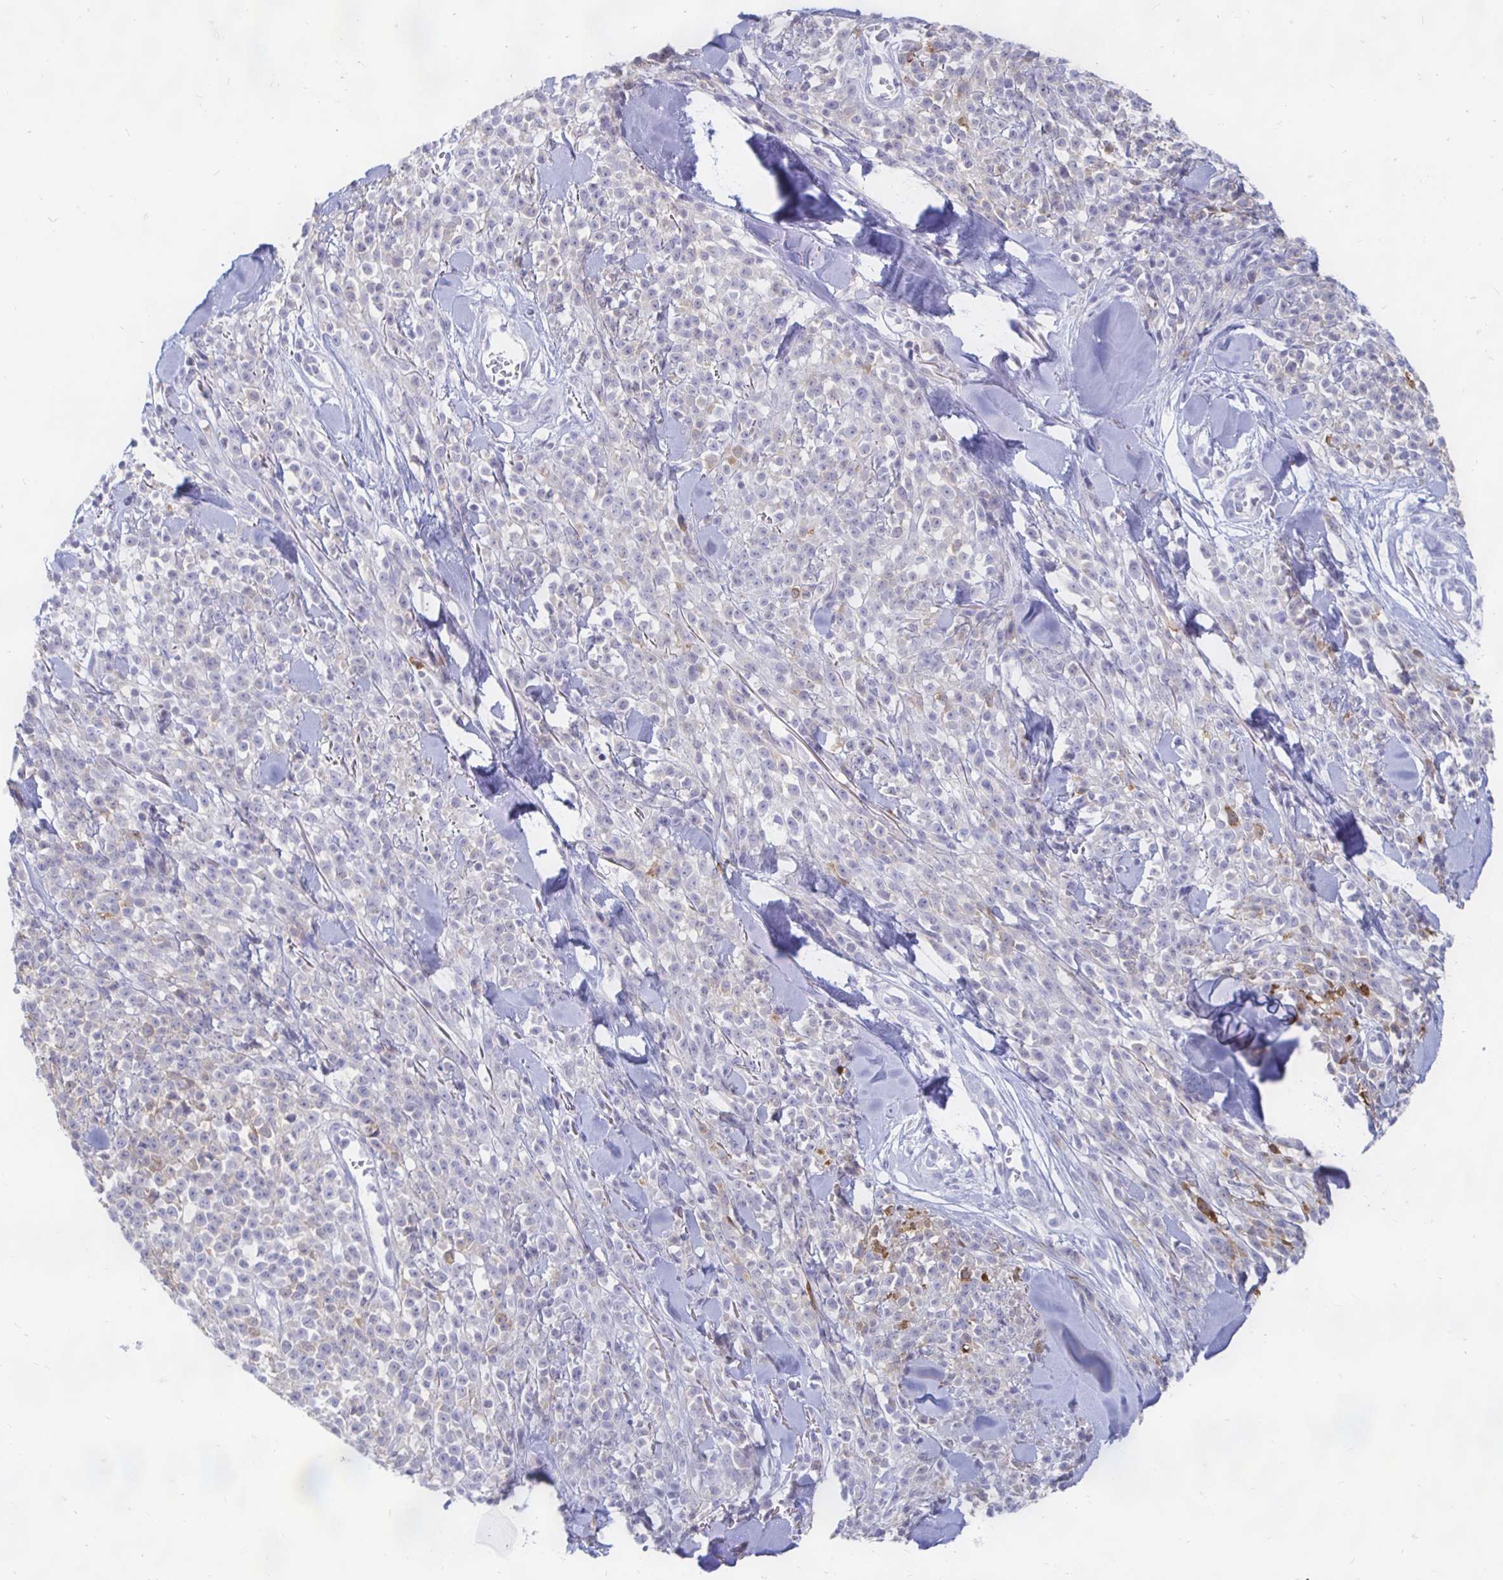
{"staining": {"intensity": "negative", "quantity": "none", "location": "none"}, "tissue": "melanoma", "cell_type": "Tumor cells", "image_type": "cancer", "snomed": [{"axis": "morphology", "description": "Malignant melanoma, NOS"}, {"axis": "topography", "description": "Skin"}, {"axis": "topography", "description": "Skin of trunk"}], "caption": "The immunohistochemistry (IHC) photomicrograph has no significant staining in tumor cells of melanoma tissue. The staining is performed using DAB brown chromogen with nuclei counter-stained in using hematoxylin.", "gene": "PEG10", "patient": {"sex": "male", "age": 74}}